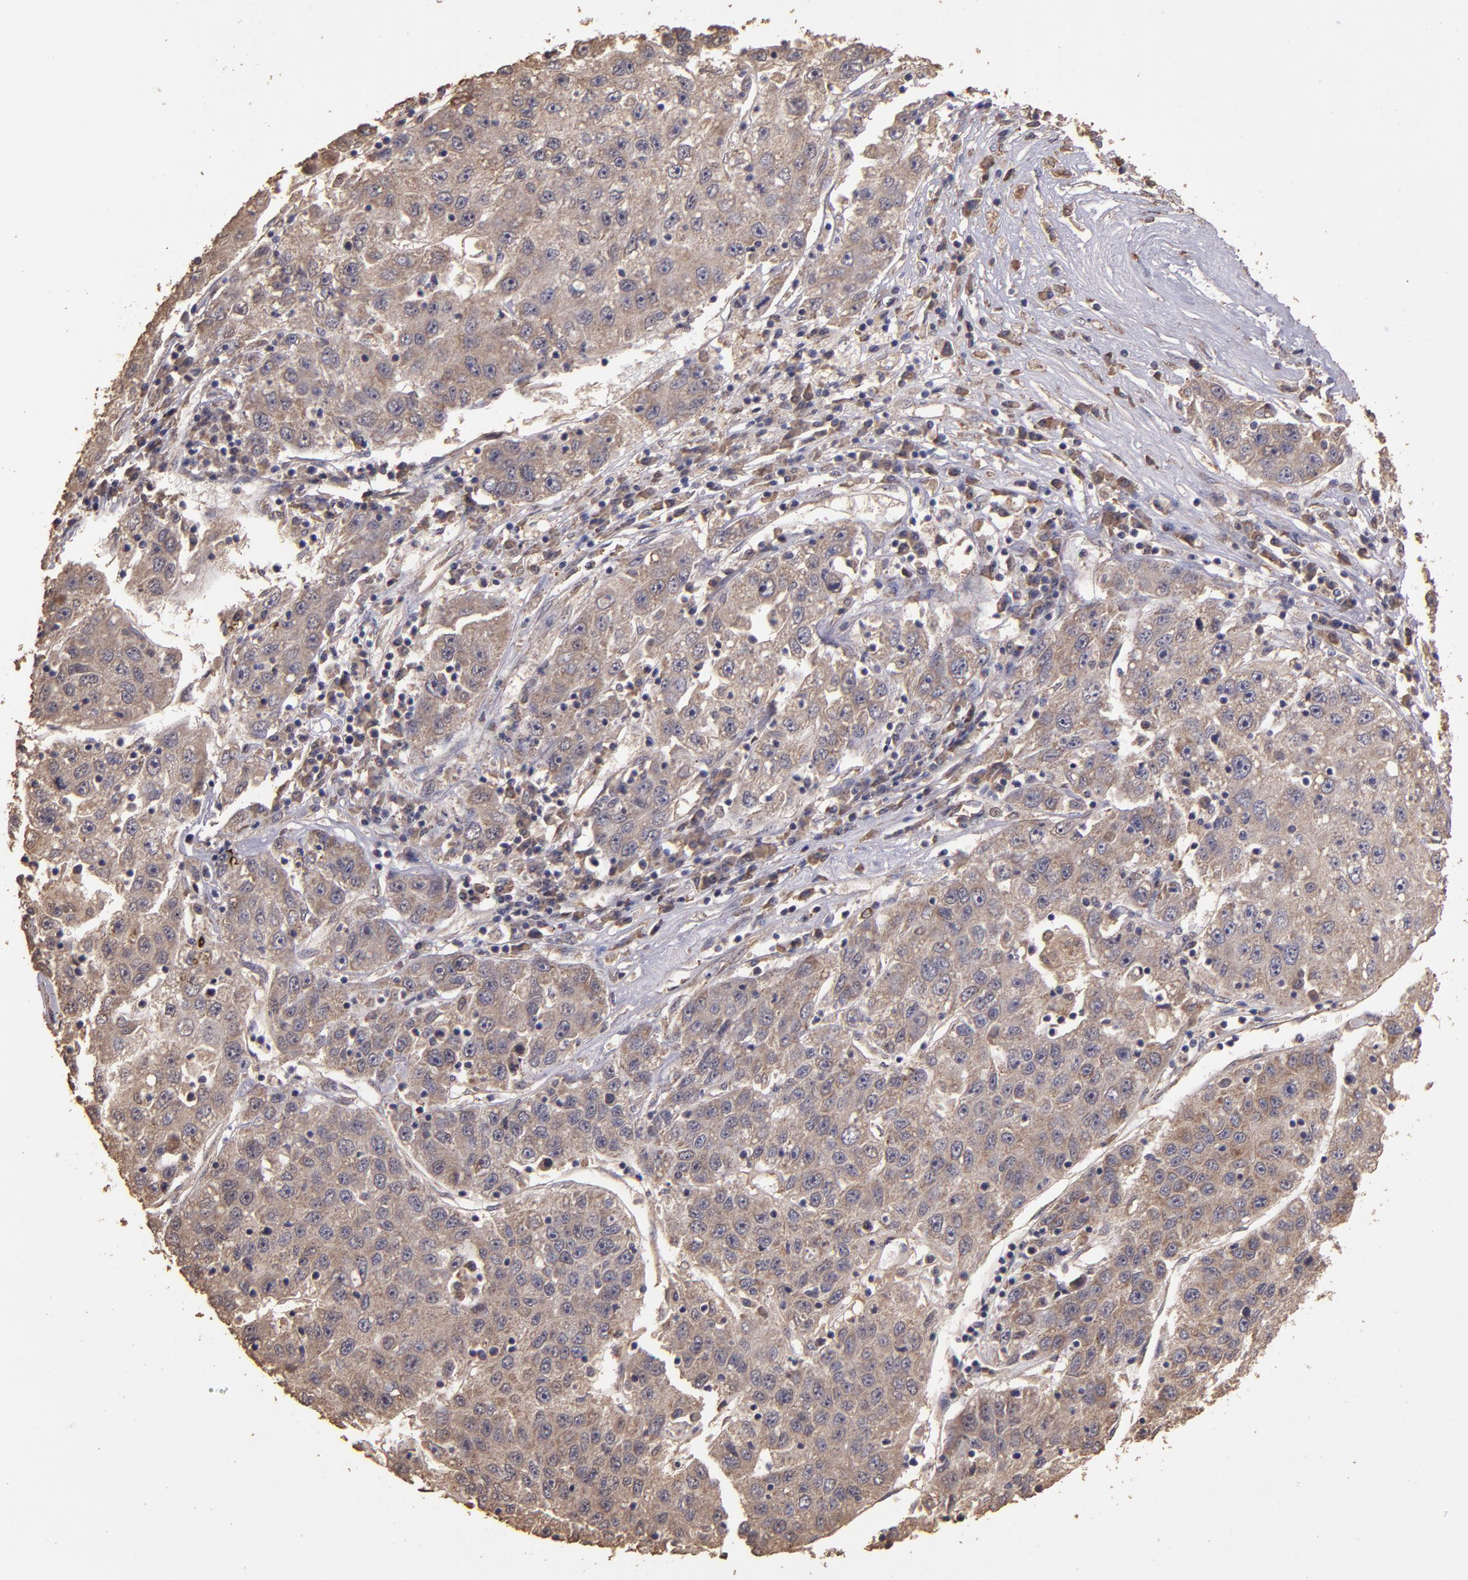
{"staining": {"intensity": "moderate", "quantity": ">75%", "location": "cytoplasmic/membranous"}, "tissue": "liver cancer", "cell_type": "Tumor cells", "image_type": "cancer", "snomed": [{"axis": "morphology", "description": "Carcinoma, Hepatocellular, NOS"}, {"axis": "topography", "description": "Liver"}], "caption": "DAB (3,3'-diaminobenzidine) immunohistochemical staining of human liver cancer shows moderate cytoplasmic/membranous protein expression in about >75% of tumor cells. The protein is stained brown, and the nuclei are stained in blue (DAB (3,3'-diaminobenzidine) IHC with brightfield microscopy, high magnification).", "gene": "HECTD1", "patient": {"sex": "male", "age": 49}}